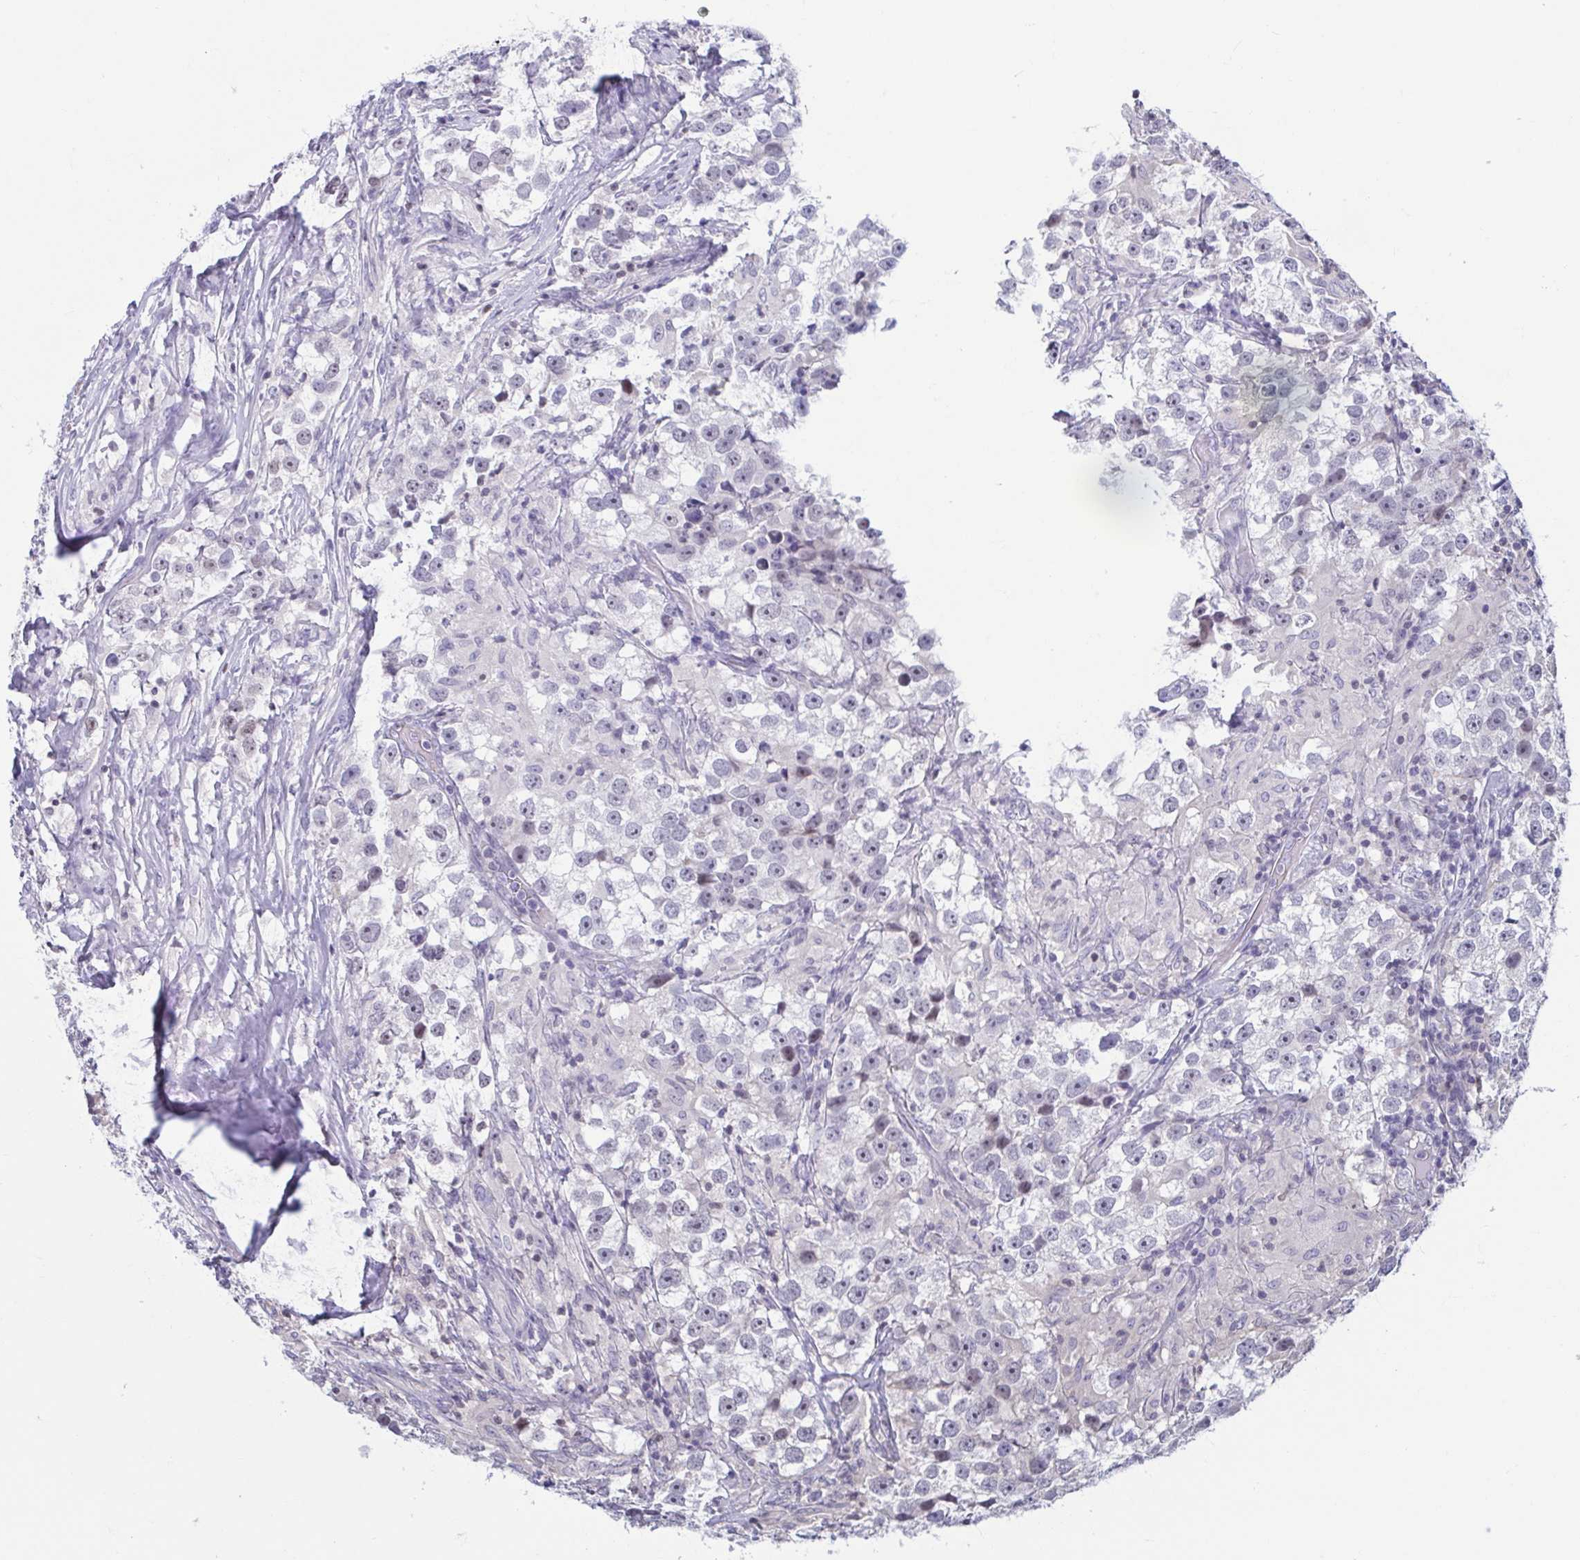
{"staining": {"intensity": "negative", "quantity": "none", "location": "none"}, "tissue": "testis cancer", "cell_type": "Tumor cells", "image_type": "cancer", "snomed": [{"axis": "morphology", "description": "Seminoma, NOS"}, {"axis": "topography", "description": "Testis"}], "caption": "High power microscopy photomicrograph of an immunohistochemistry (IHC) micrograph of testis cancer (seminoma), revealing no significant positivity in tumor cells.", "gene": "LRRC38", "patient": {"sex": "male", "age": 46}}